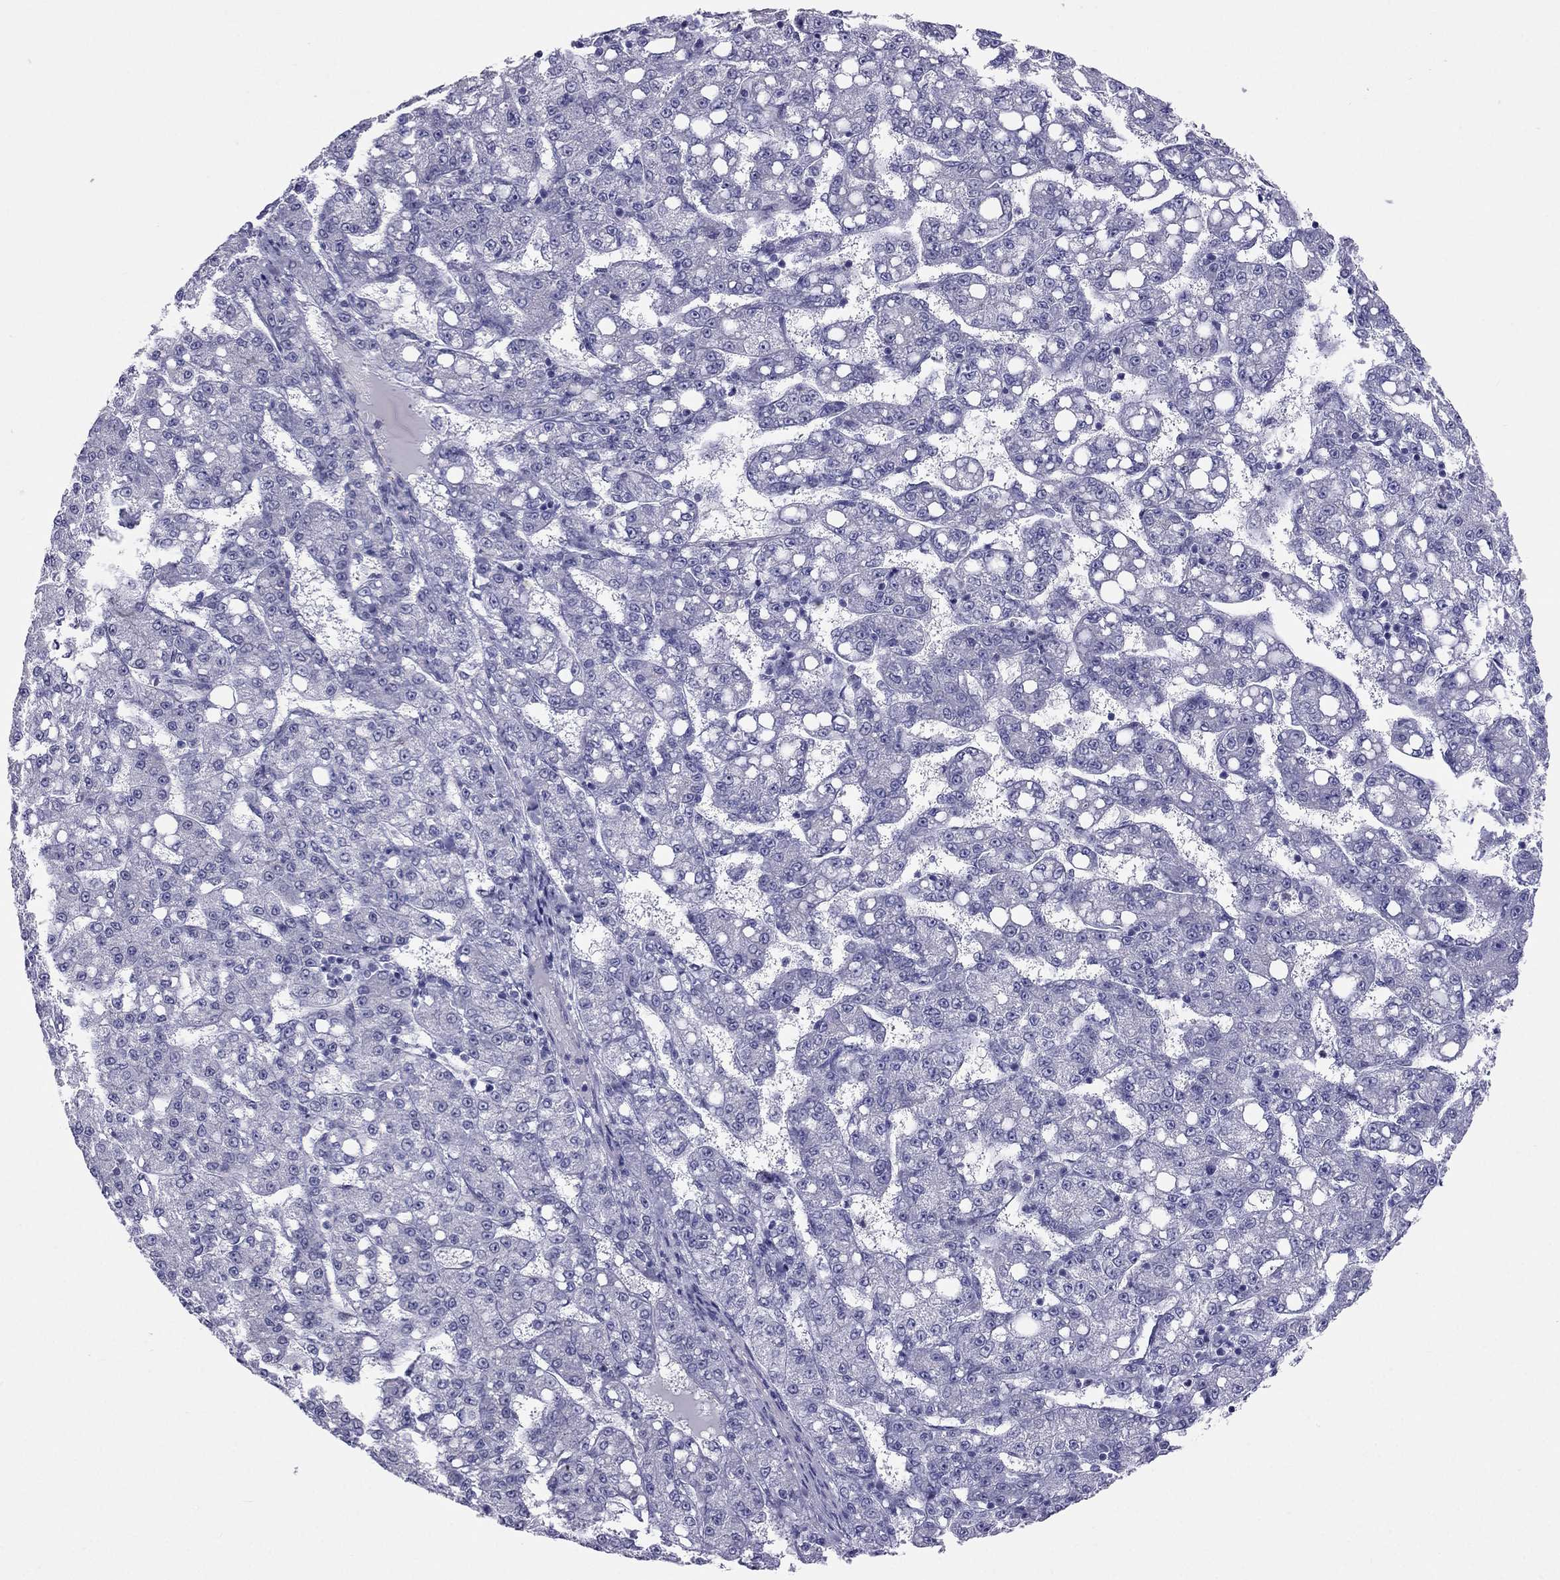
{"staining": {"intensity": "negative", "quantity": "none", "location": "none"}, "tissue": "liver cancer", "cell_type": "Tumor cells", "image_type": "cancer", "snomed": [{"axis": "morphology", "description": "Carcinoma, Hepatocellular, NOS"}, {"axis": "topography", "description": "Liver"}], "caption": "DAB immunohistochemical staining of human hepatocellular carcinoma (liver) exhibits no significant expression in tumor cells.", "gene": "CROCC2", "patient": {"sex": "female", "age": 65}}